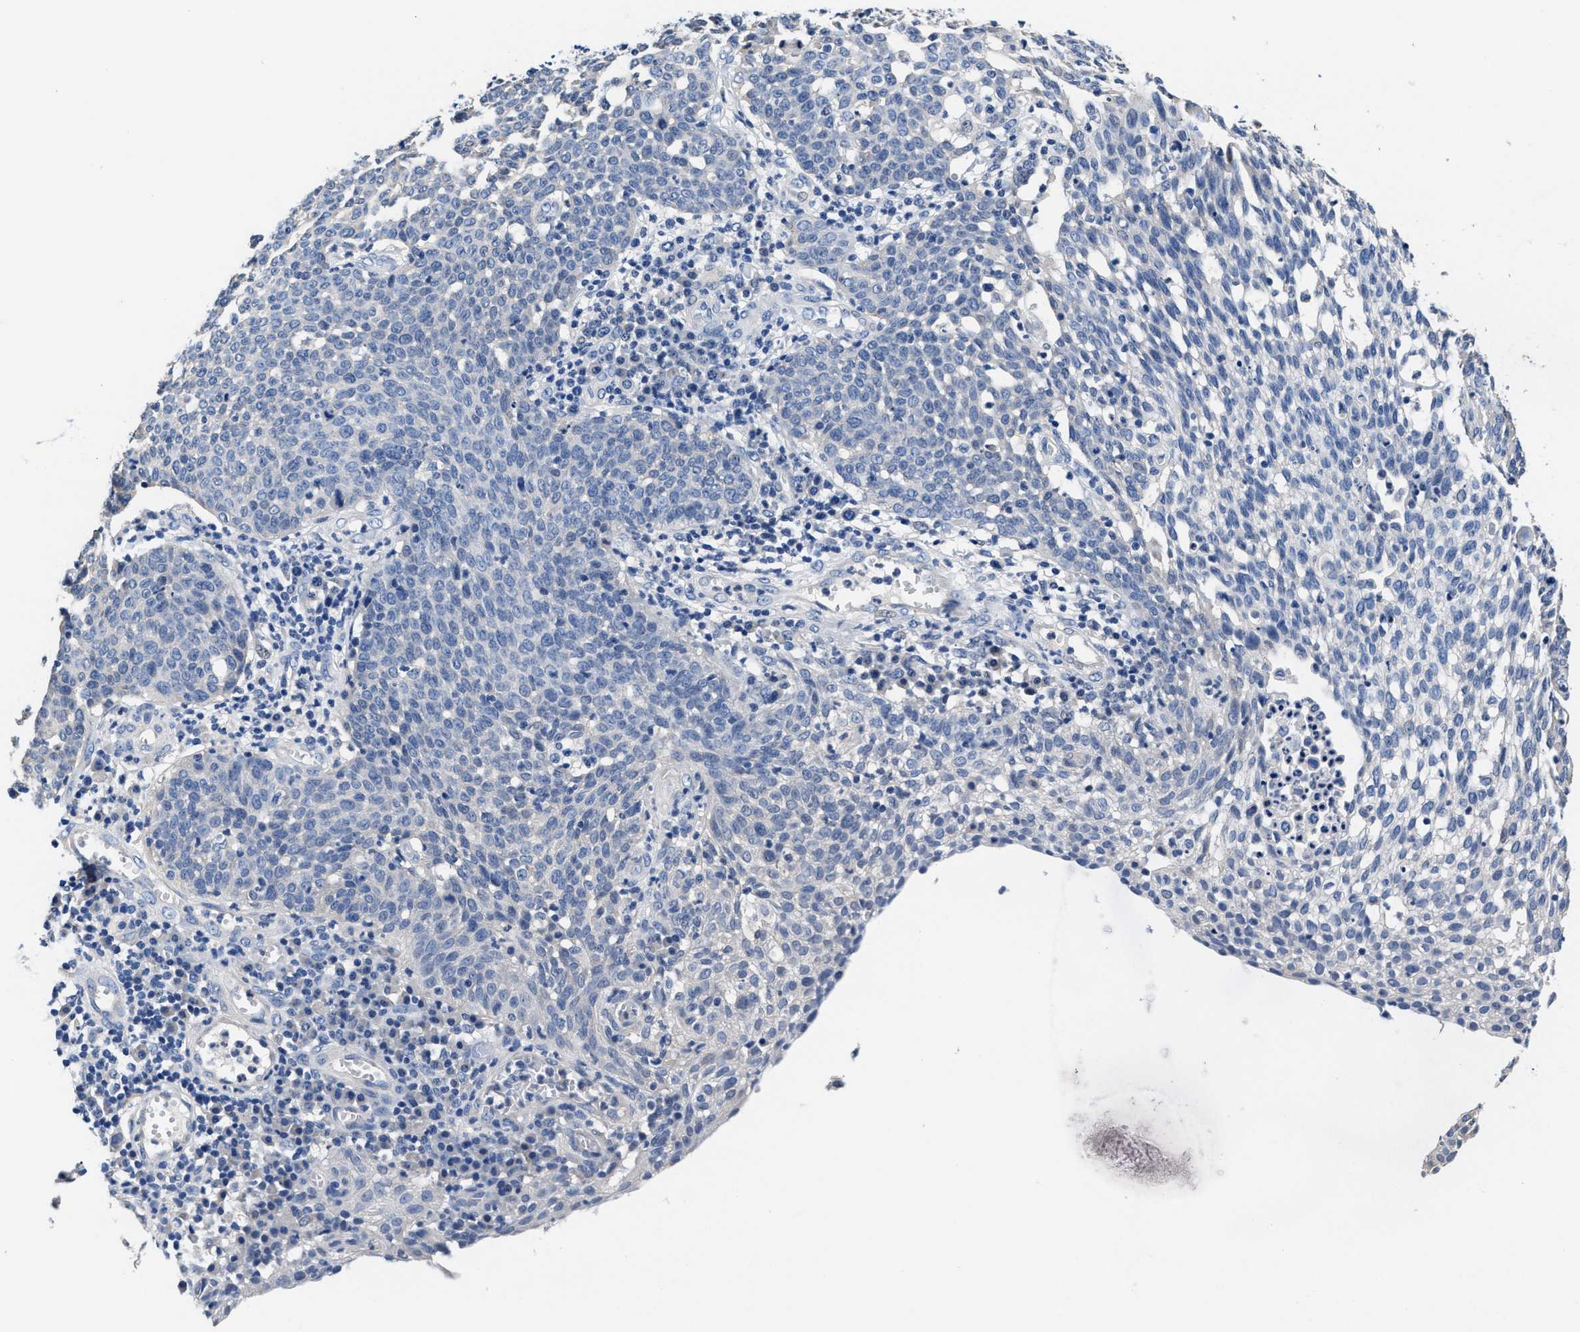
{"staining": {"intensity": "negative", "quantity": "none", "location": "none"}, "tissue": "cervical cancer", "cell_type": "Tumor cells", "image_type": "cancer", "snomed": [{"axis": "morphology", "description": "Squamous cell carcinoma, NOS"}, {"axis": "topography", "description": "Cervix"}], "caption": "Immunohistochemistry (IHC) of human cervical cancer shows no expression in tumor cells.", "gene": "GSTM1", "patient": {"sex": "female", "age": 34}}